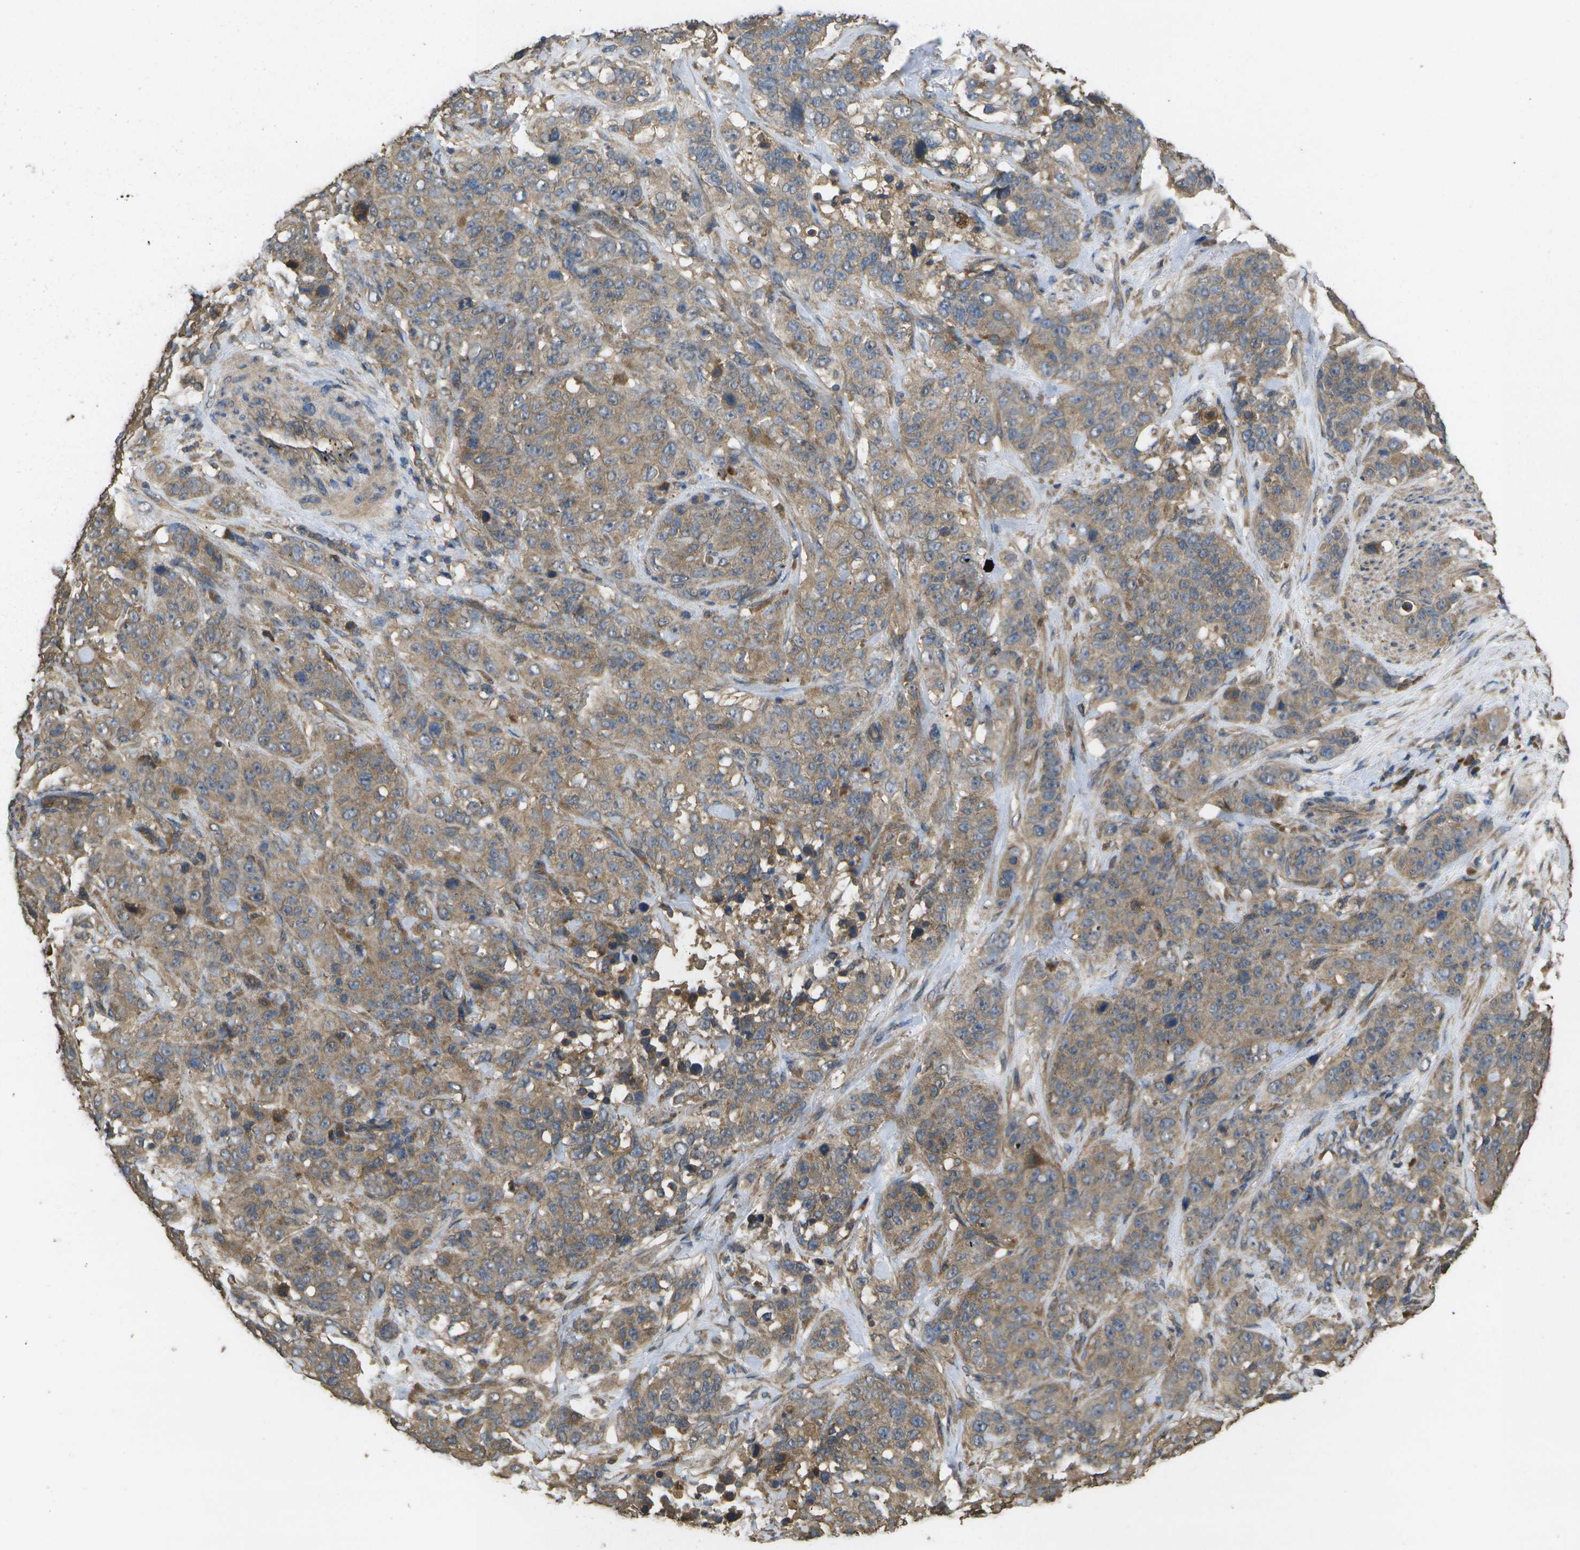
{"staining": {"intensity": "moderate", "quantity": ">75%", "location": "cytoplasmic/membranous"}, "tissue": "stomach cancer", "cell_type": "Tumor cells", "image_type": "cancer", "snomed": [{"axis": "morphology", "description": "Adenocarcinoma, NOS"}, {"axis": "topography", "description": "Stomach"}], "caption": "Stomach cancer (adenocarcinoma) tissue exhibits moderate cytoplasmic/membranous staining in approximately >75% of tumor cells, visualized by immunohistochemistry.", "gene": "SACS", "patient": {"sex": "male", "age": 48}}